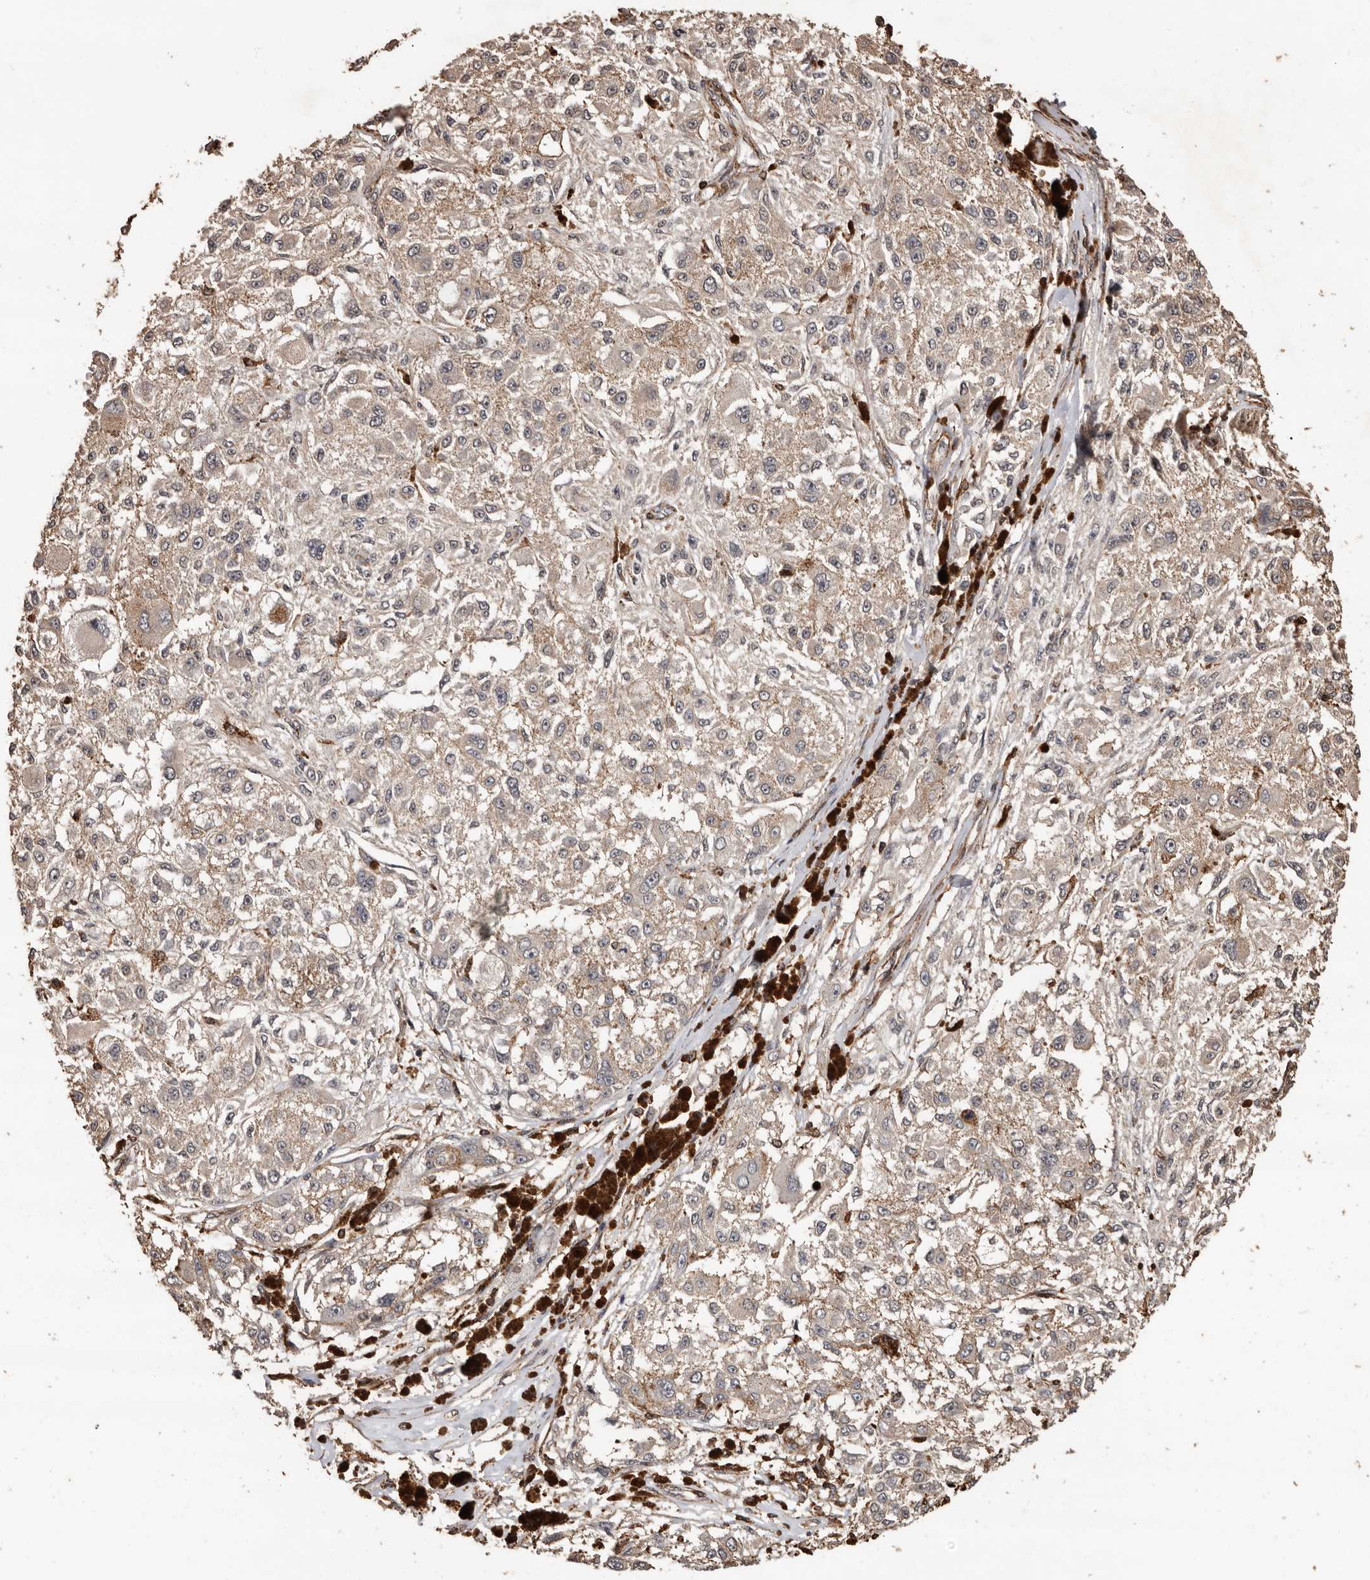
{"staining": {"intensity": "weak", "quantity": "25%-75%", "location": "cytoplasmic/membranous"}, "tissue": "melanoma", "cell_type": "Tumor cells", "image_type": "cancer", "snomed": [{"axis": "morphology", "description": "Necrosis, NOS"}, {"axis": "morphology", "description": "Malignant melanoma, NOS"}, {"axis": "topography", "description": "Skin"}], "caption": "DAB immunohistochemical staining of human malignant melanoma shows weak cytoplasmic/membranous protein staining in approximately 25%-75% of tumor cells.", "gene": "GSK3A", "patient": {"sex": "female", "age": 87}}